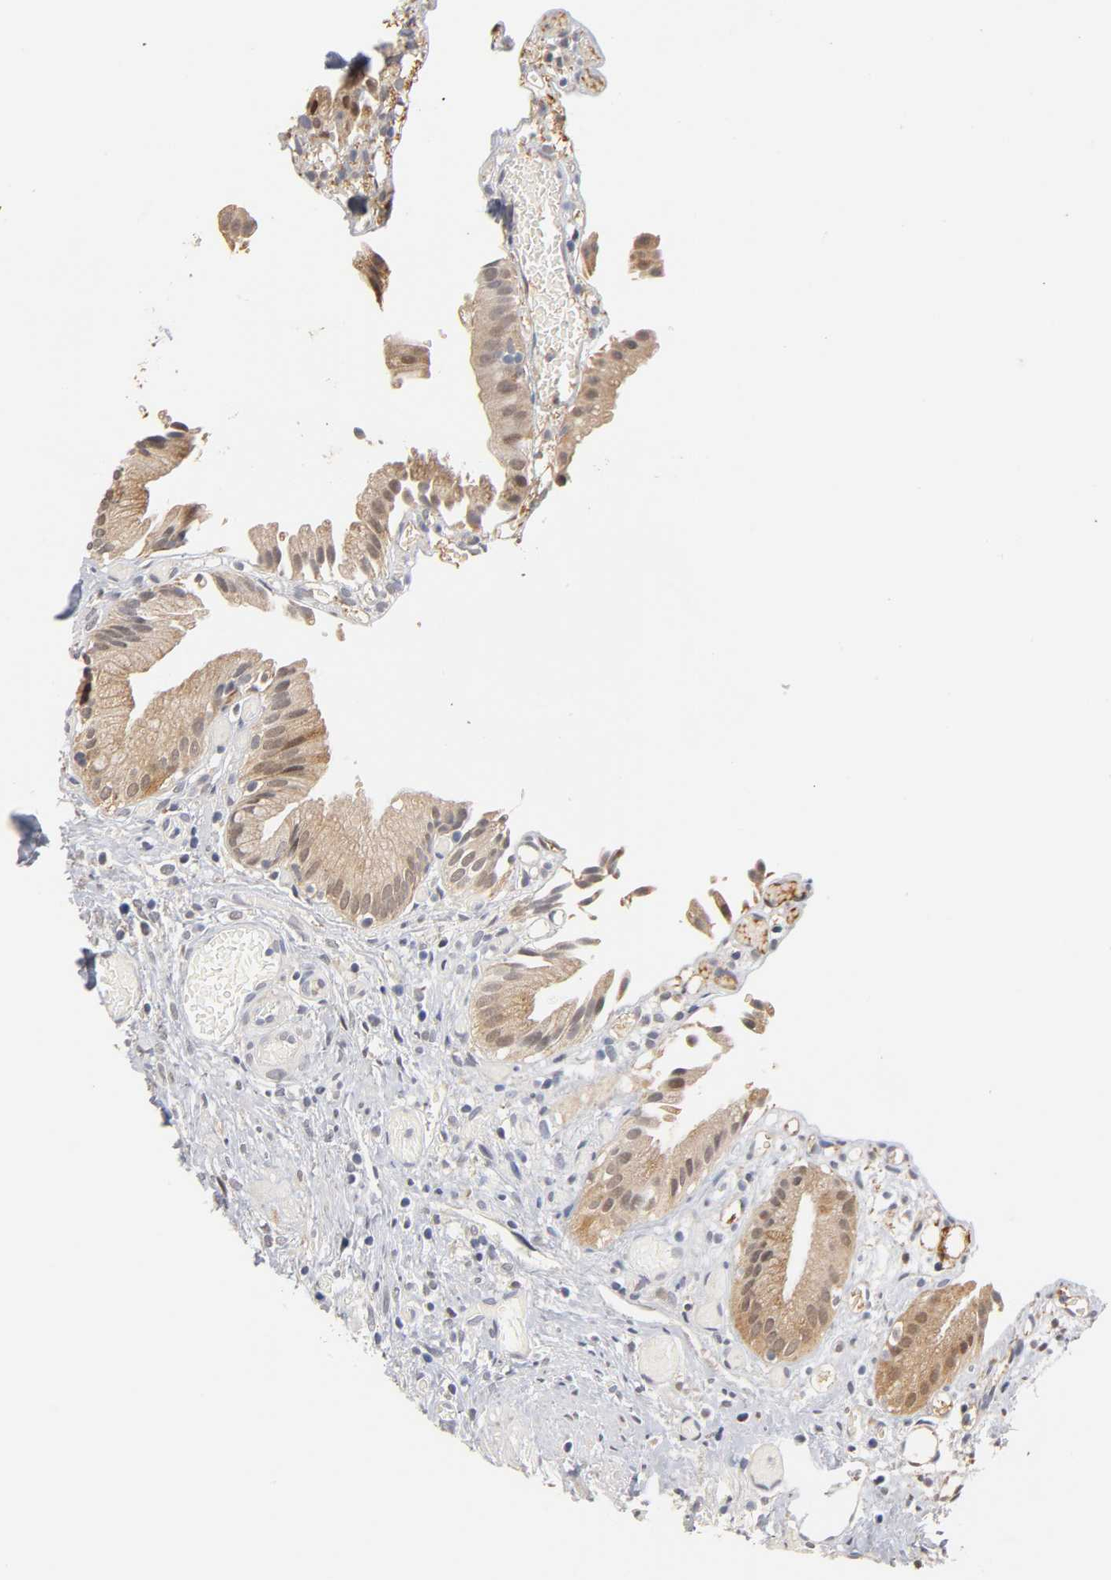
{"staining": {"intensity": "moderate", "quantity": ">75%", "location": "cytoplasmic/membranous,nuclear"}, "tissue": "gallbladder", "cell_type": "Glandular cells", "image_type": "normal", "snomed": [{"axis": "morphology", "description": "Normal tissue, NOS"}, {"axis": "topography", "description": "Gallbladder"}], "caption": "Gallbladder stained with DAB (3,3'-diaminobenzidine) immunohistochemistry demonstrates medium levels of moderate cytoplasmic/membranous,nuclear expression in about >75% of glandular cells.", "gene": "GSTZ1", "patient": {"sex": "male", "age": 65}}